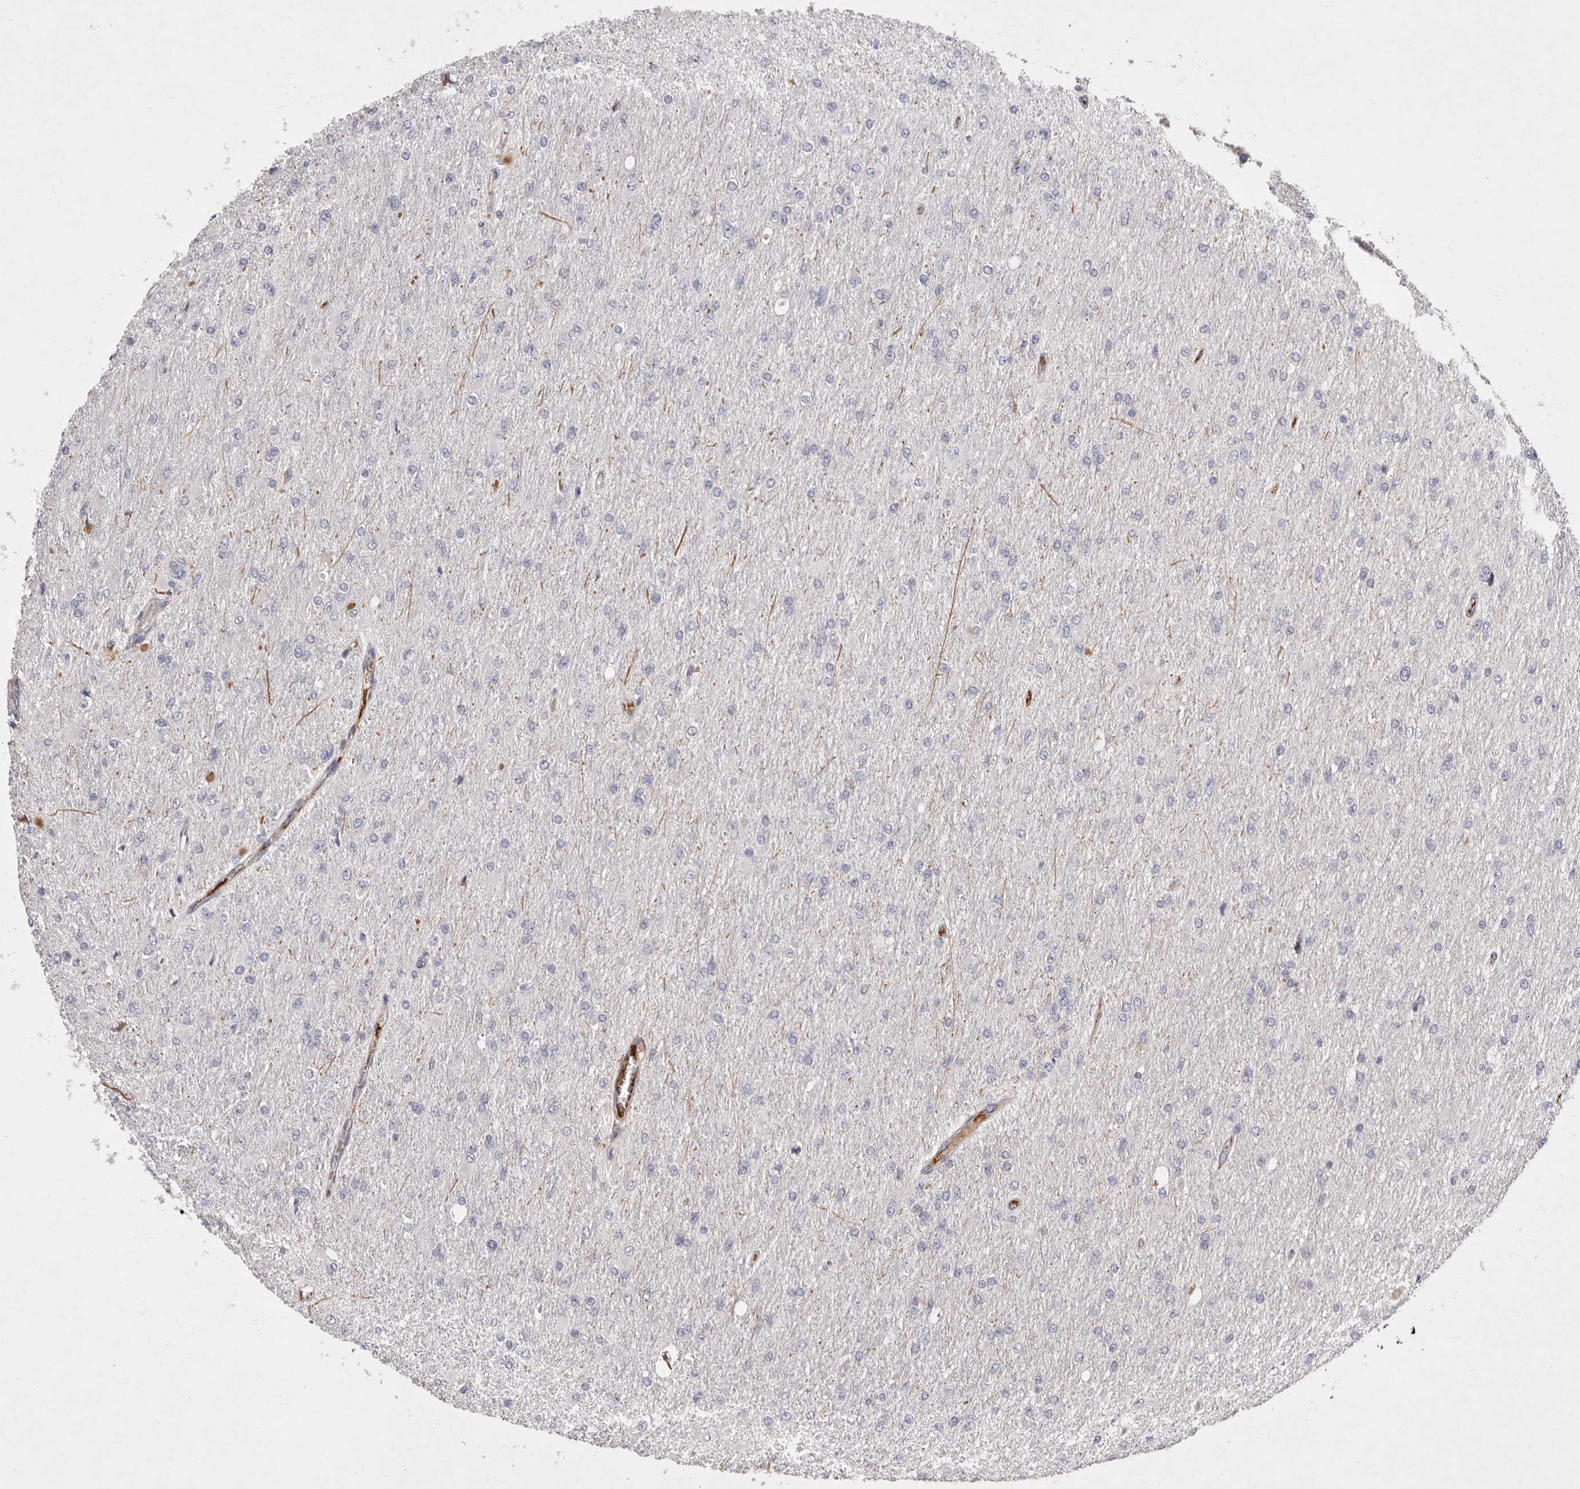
{"staining": {"intensity": "negative", "quantity": "none", "location": "none"}, "tissue": "glioma", "cell_type": "Tumor cells", "image_type": "cancer", "snomed": [{"axis": "morphology", "description": "Glioma, malignant, High grade"}, {"axis": "topography", "description": "Cerebral cortex"}], "caption": "There is no significant expression in tumor cells of malignant high-grade glioma.", "gene": "NUBPL", "patient": {"sex": "female", "age": 36}}